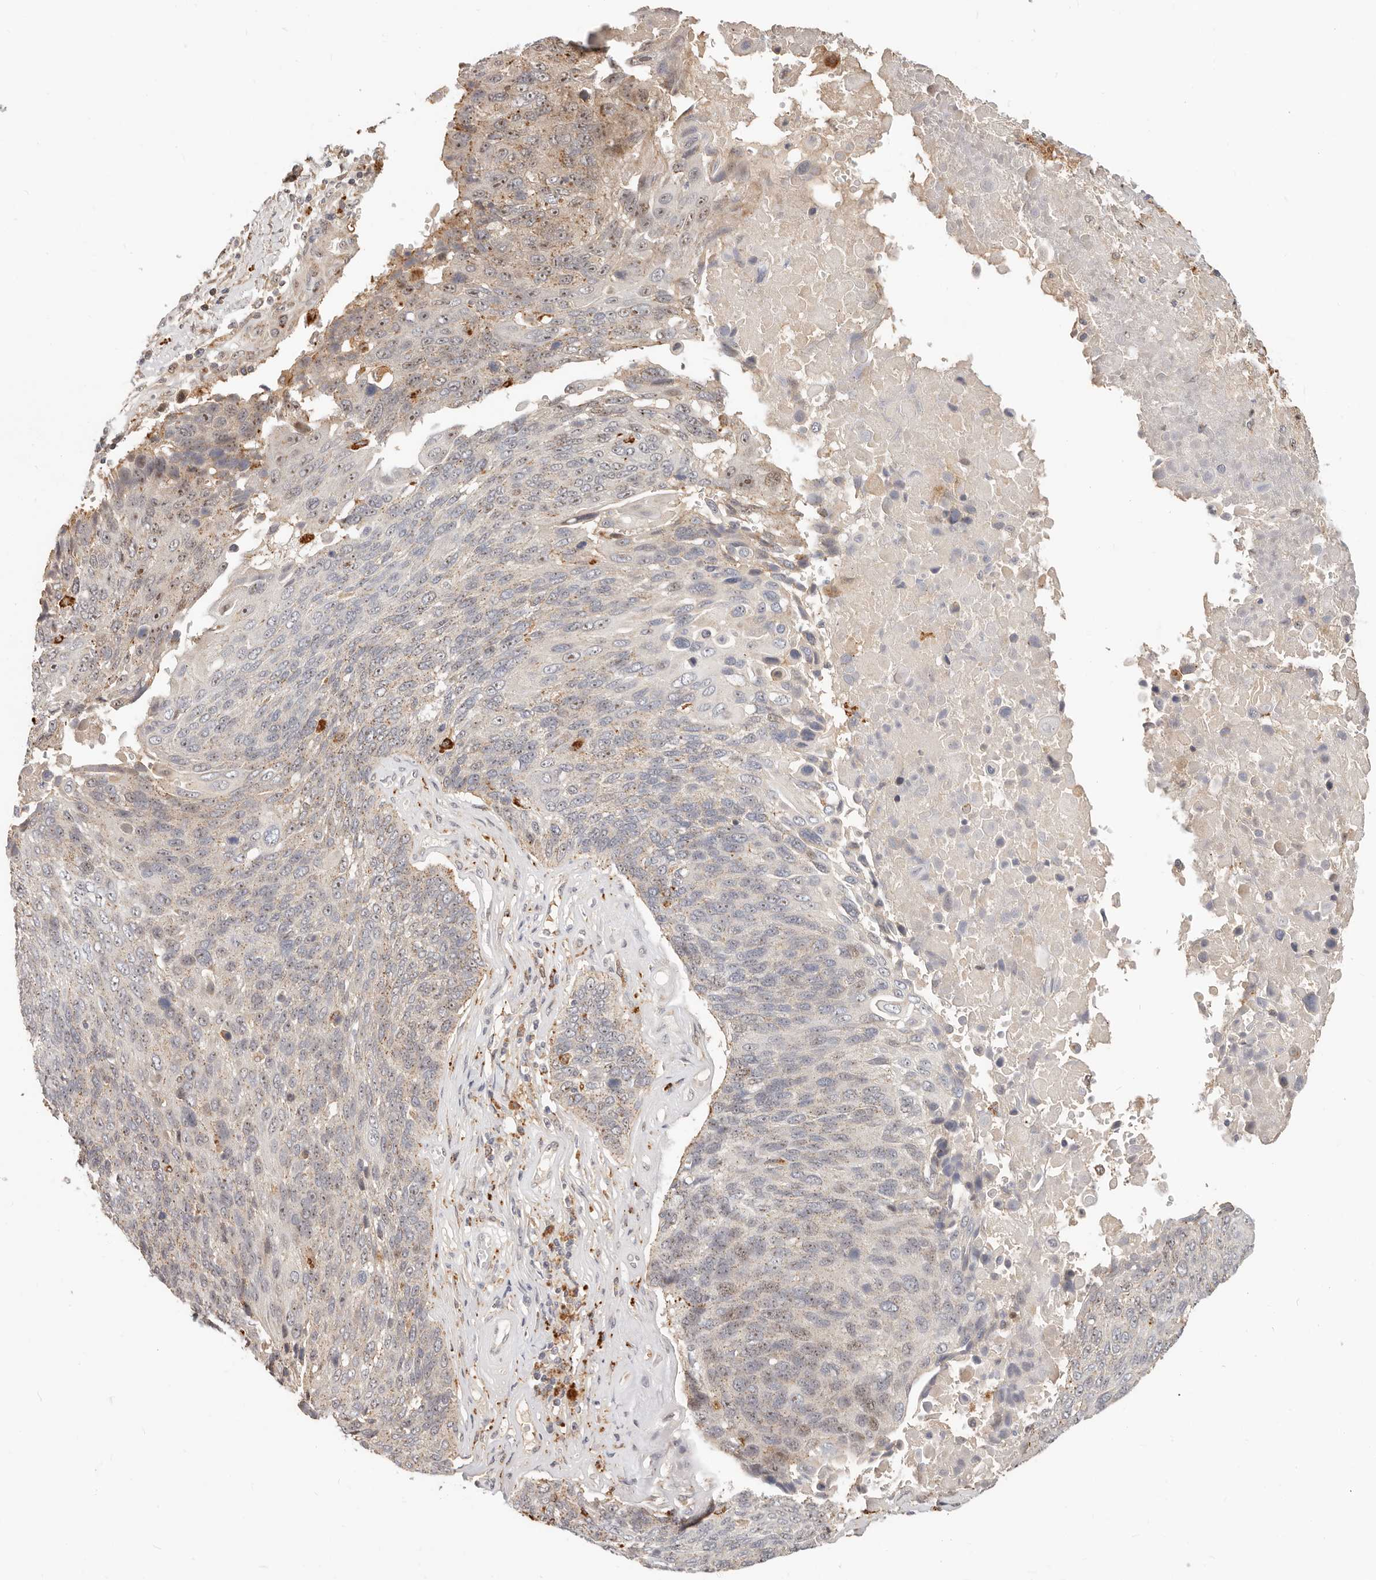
{"staining": {"intensity": "weak", "quantity": "<25%", "location": "cytoplasmic/membranous"}, "tissue": "lung cancer", "cell_type": "Tumor cells", "image_type": "cancer", "snomed": [{"axis": "morphology", "description": "Squamous cell carcinoma, NOS"}, {"axis": "topography", "description": "Lung"}], "caption": "Immunohistochemical staining of lung cancer exhibits no significant expression in tumor cells.", "gene": "ZRANB1", "patient": {"sex": "male", "age": 66}}